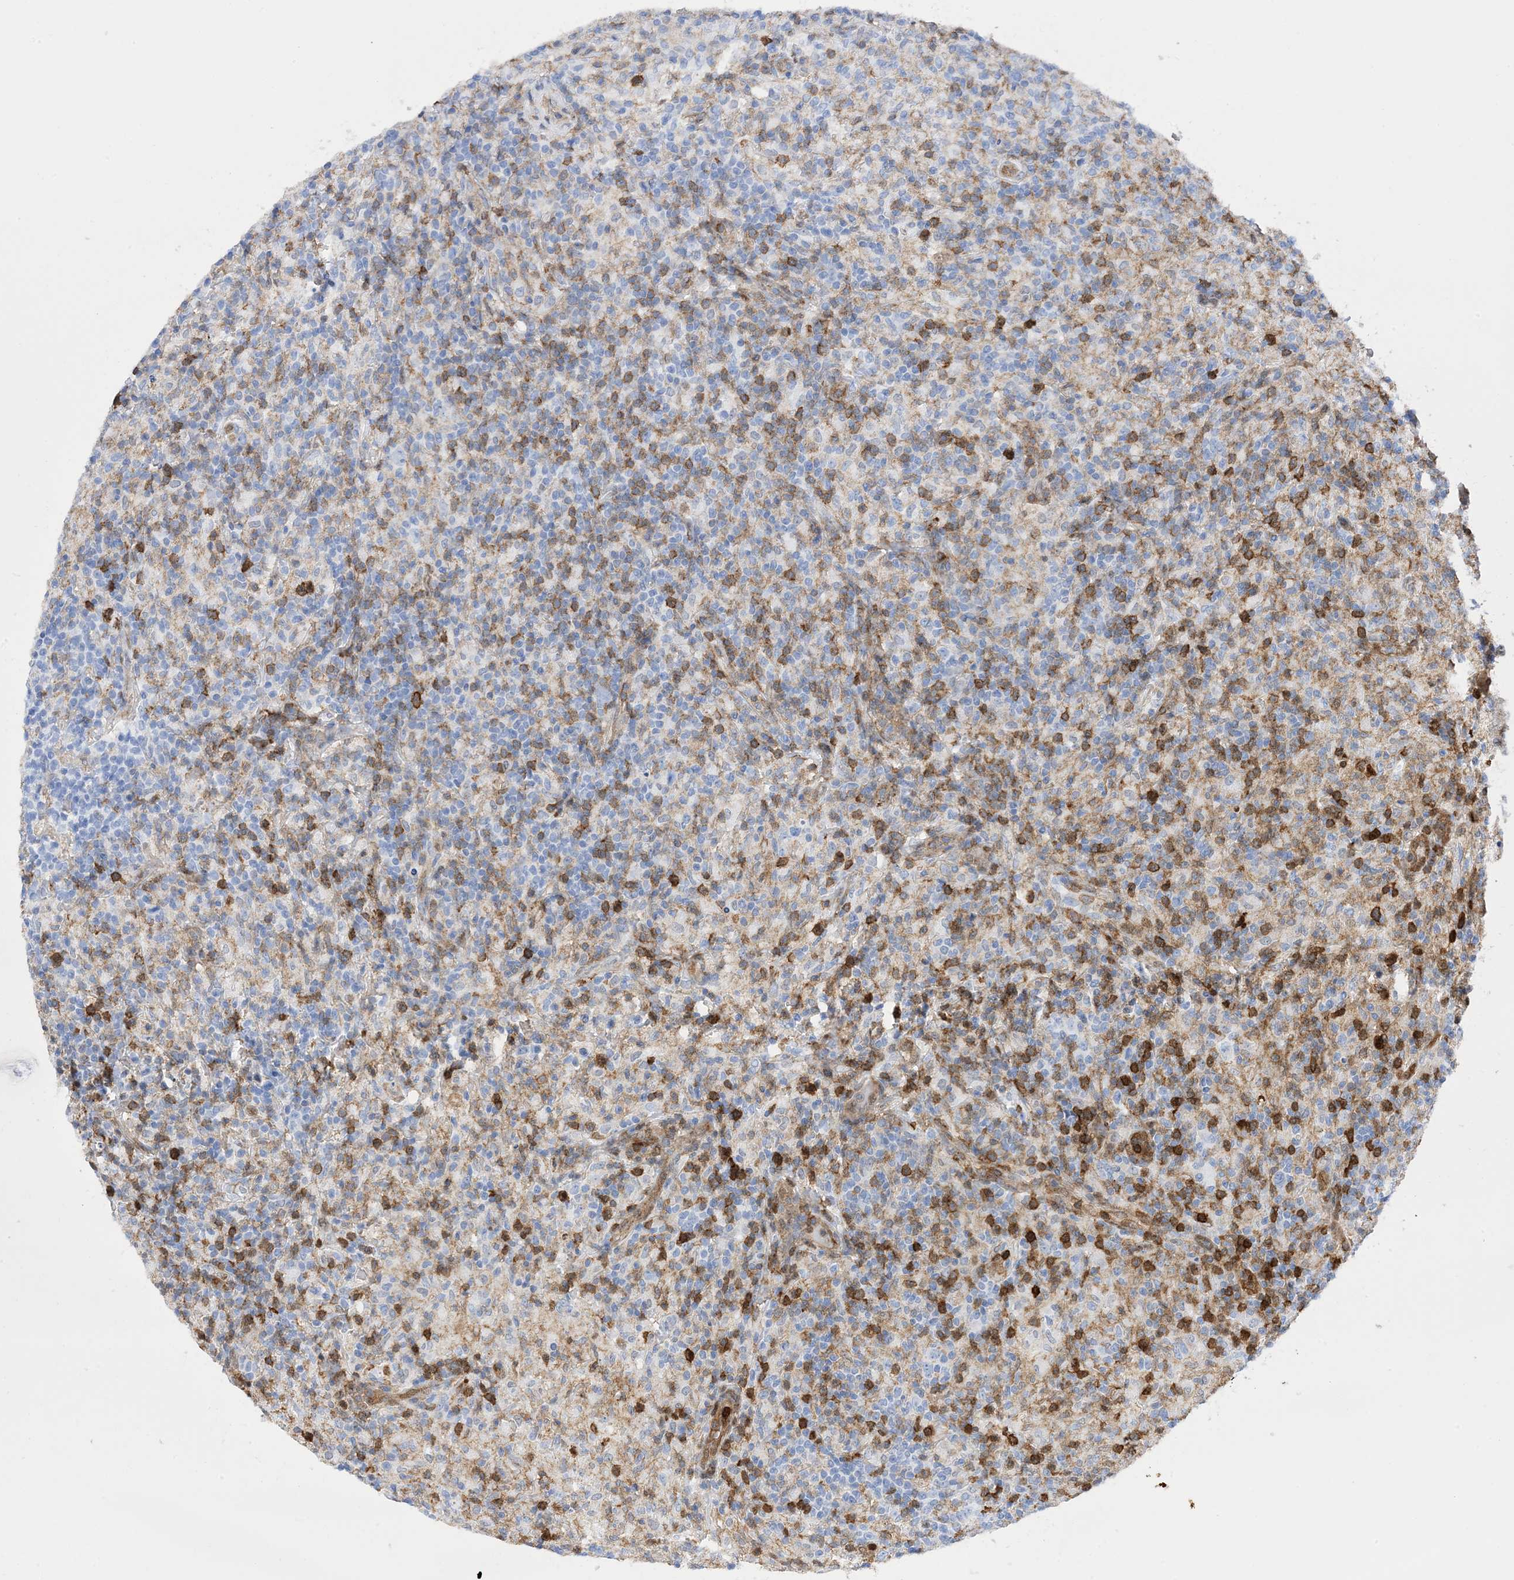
{"staining": {"intensity": "negative", "quantity": "none", "location": "none"}, "tissue": "lymphoma", "cell_type": "Tumor cells", "image_type": "cancer", "snomed": [{"axis": "morphology", "description": "Hodgkin's disease, NOS"}, {"axis": "topography", "description": "Lymph node"}], "caption": "This is an immunohistochemistry (IHC) photomicrograph of Hodgkin's disease. There is no staining in tumor cells.", "gene": "ANXA1", "patient": {"sex": "male", "age": 70}}